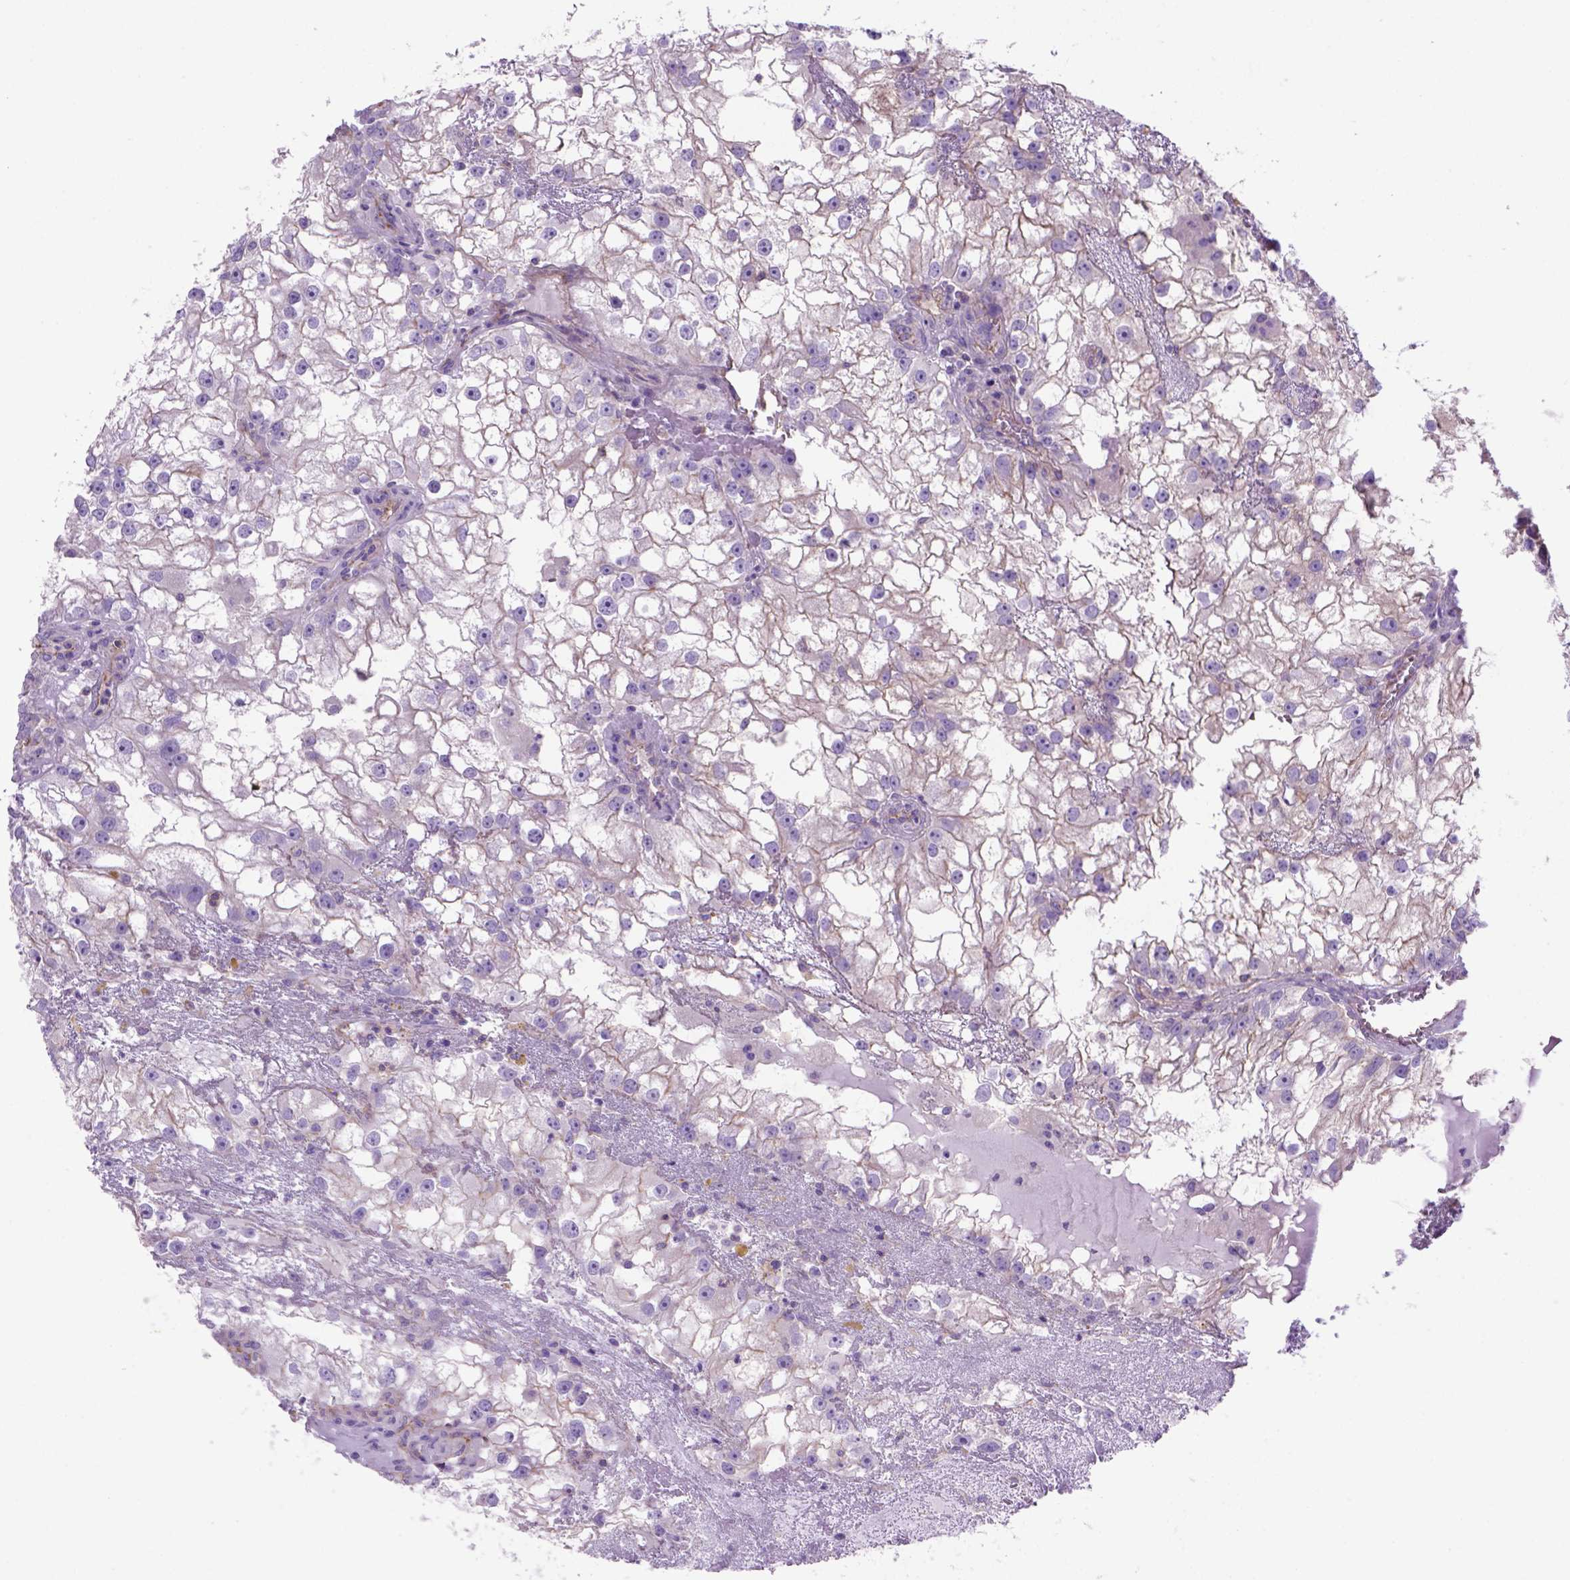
{"staining": {"intensity": "moderate", "quantity": "<25%", "location": "cytoplasmic/membranous"}, "tissue": "renal cancer", "cell_type": "Tumor cells", "image_type": "cancer", "snomed": [{"axis": "morphology", "description": "Adenocarcinoma, NOS"}, {"axis": "topography", "description": "Kidney"}], "caption": "Immunohistochemical staining of renal adenocarcinoma exhibits low levels of moderate cytoplasmic/membranous protein expression in approximately <25% of tumor cells.", "gene": "PEX12", "patient": {"sex": "male", "age": 59}}